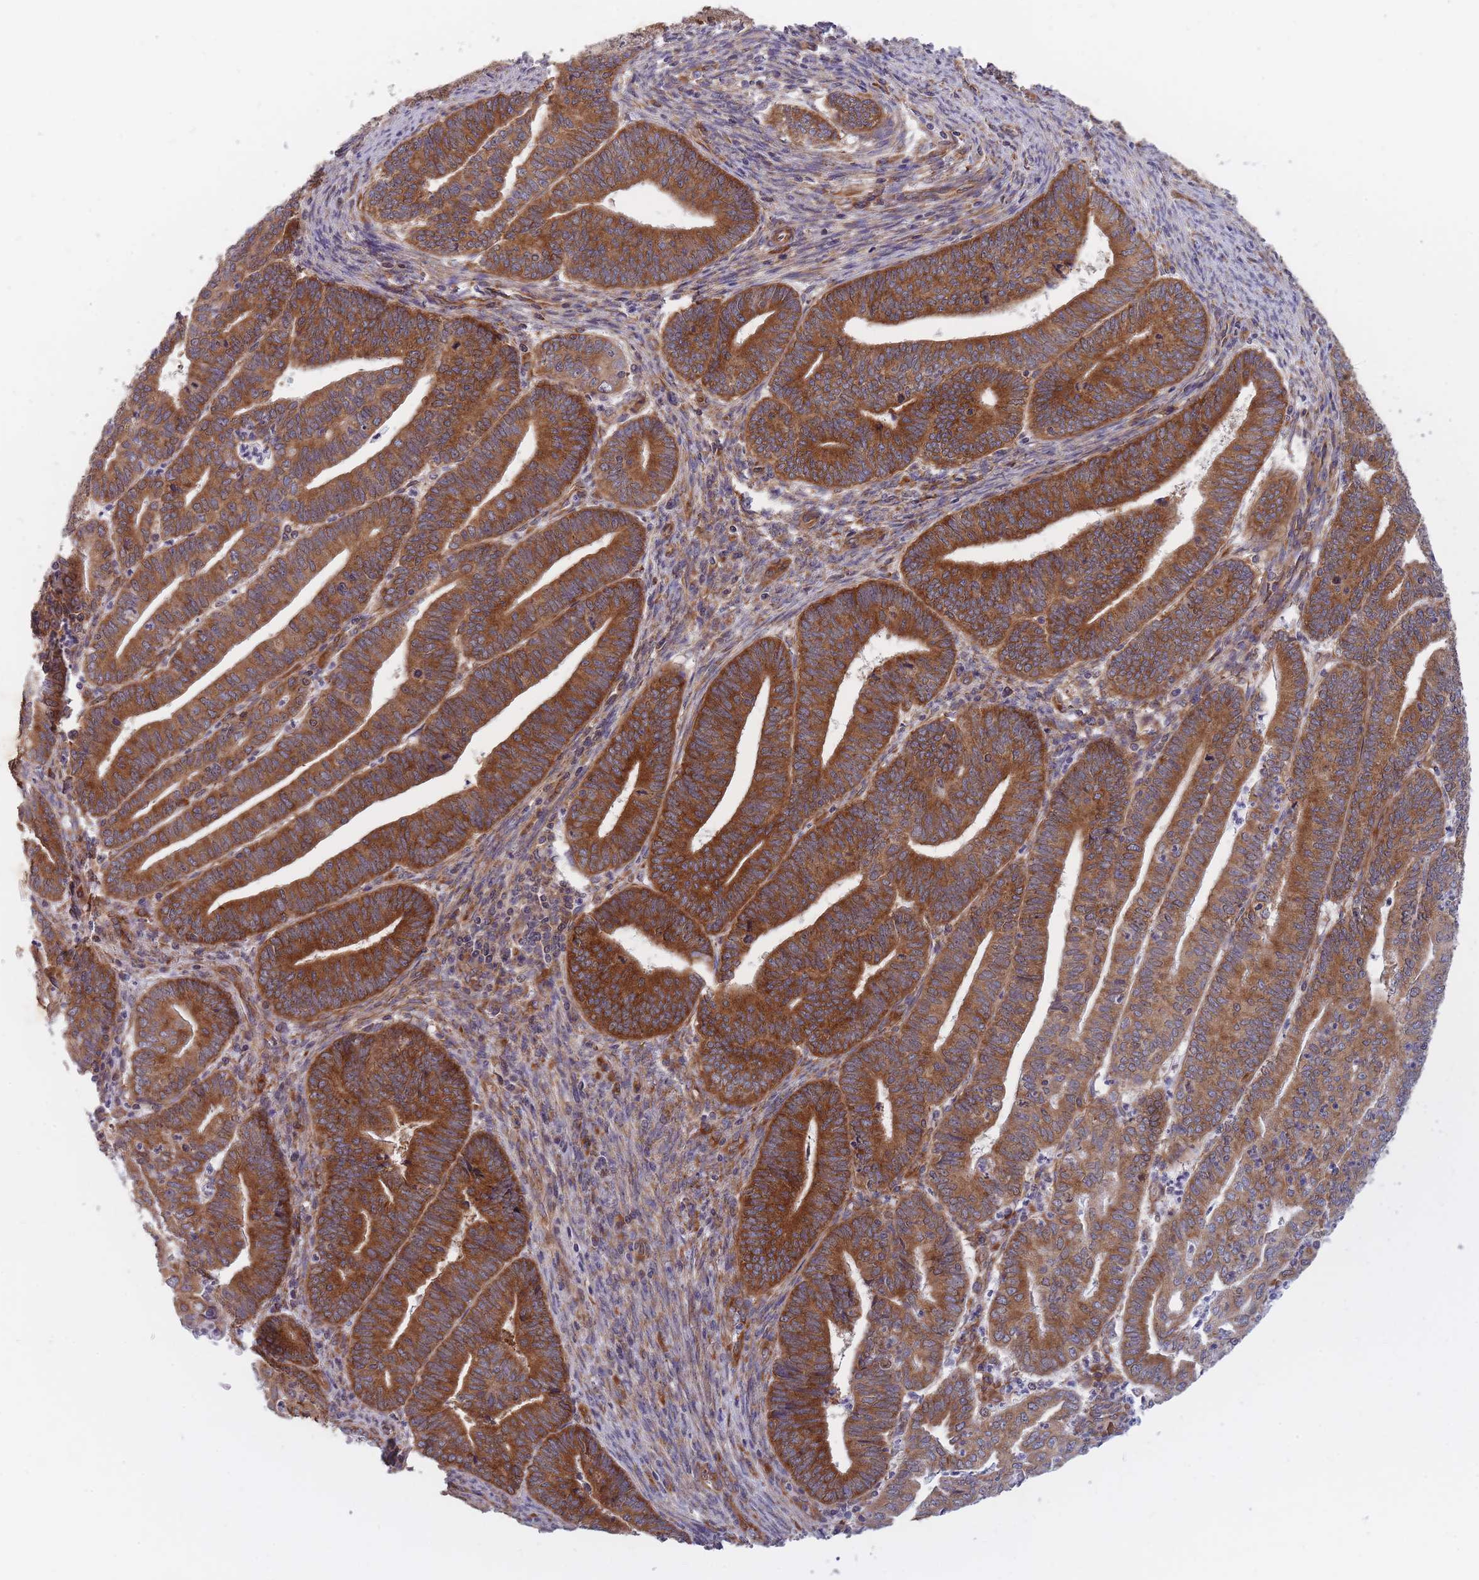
{"staining": {"intensity": "strong", "quantity": ">75%", "location": "cytoplasmic/membranous"}, "tissue": "endometrial cancer", "cell_type": "Tumor cells", "image_type": "cancer", "snomed": [{"axis": "morphology", "description": "Adenocarcinoma, NOS"}, {"axis": "topography", "description": "Endometrium"}], "caption": "This photomicrograph shows immunohistochemistry (IHC) staining of human endometrial adenocarcinoma, with high strong cytoplasmic/membranous expression in approximately >75% of tumor cells.", "gene": "CCDC124", "patient": {"sex": "female", "age": 60}}